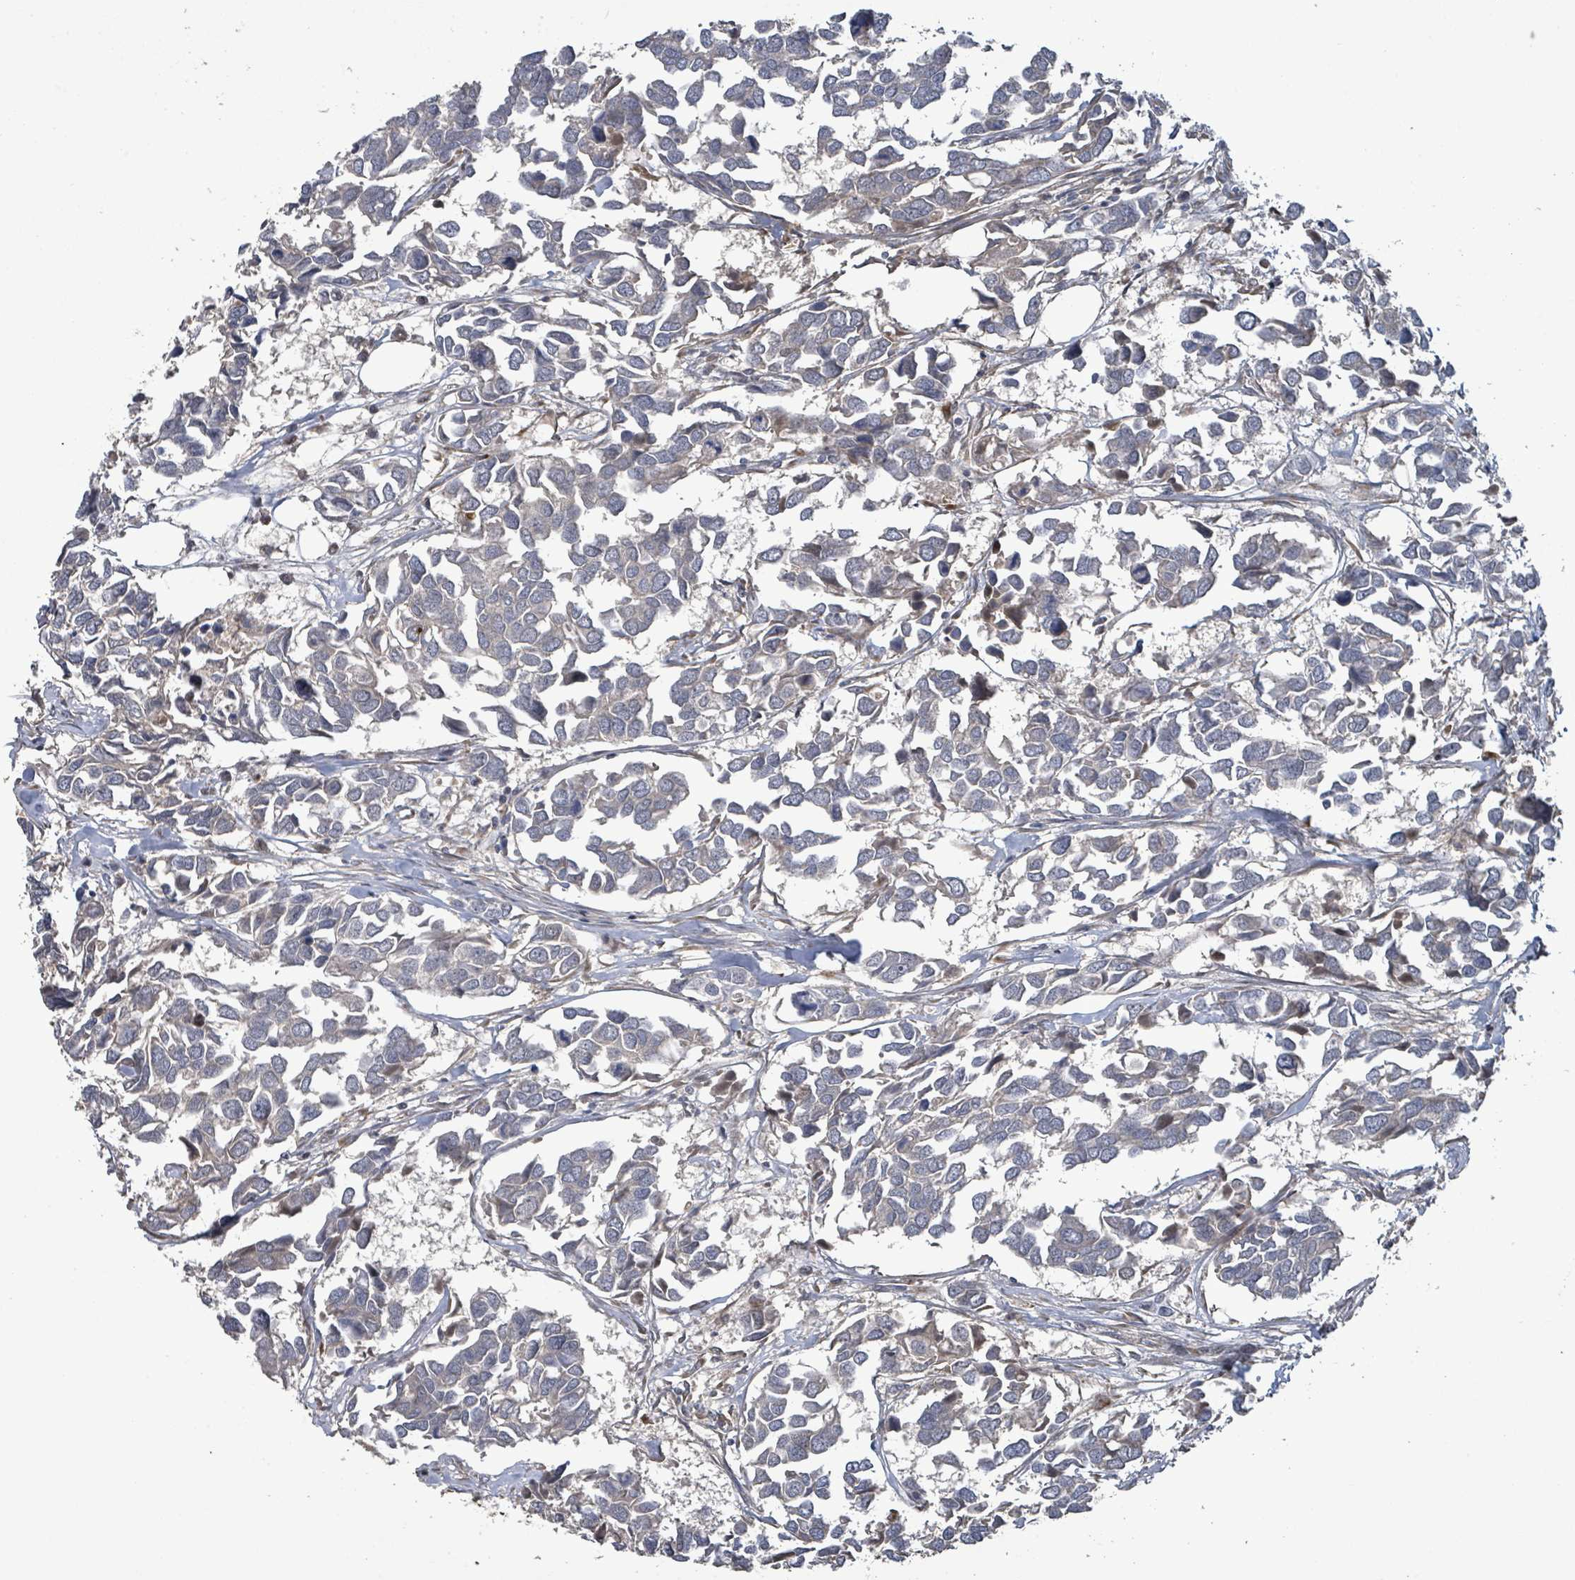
{"staining": {"intensity": "negative", "quantity": "none", "location": "none"}, "tissue": "breast cancer", "cell_type": "Tumor cells", "image_type": "cancer", "snomed": [{"axis": "morphology", "description": "Duct carcinoma"}, {"axis": "topography", "description": "Breast"}], "caption": "This is a image of IHC staining of breast intraductal carcinoma, which shows no positivity in tumor cells.", "gene": "ITGA11", "patient": {"sex": "female", "age": 83}}